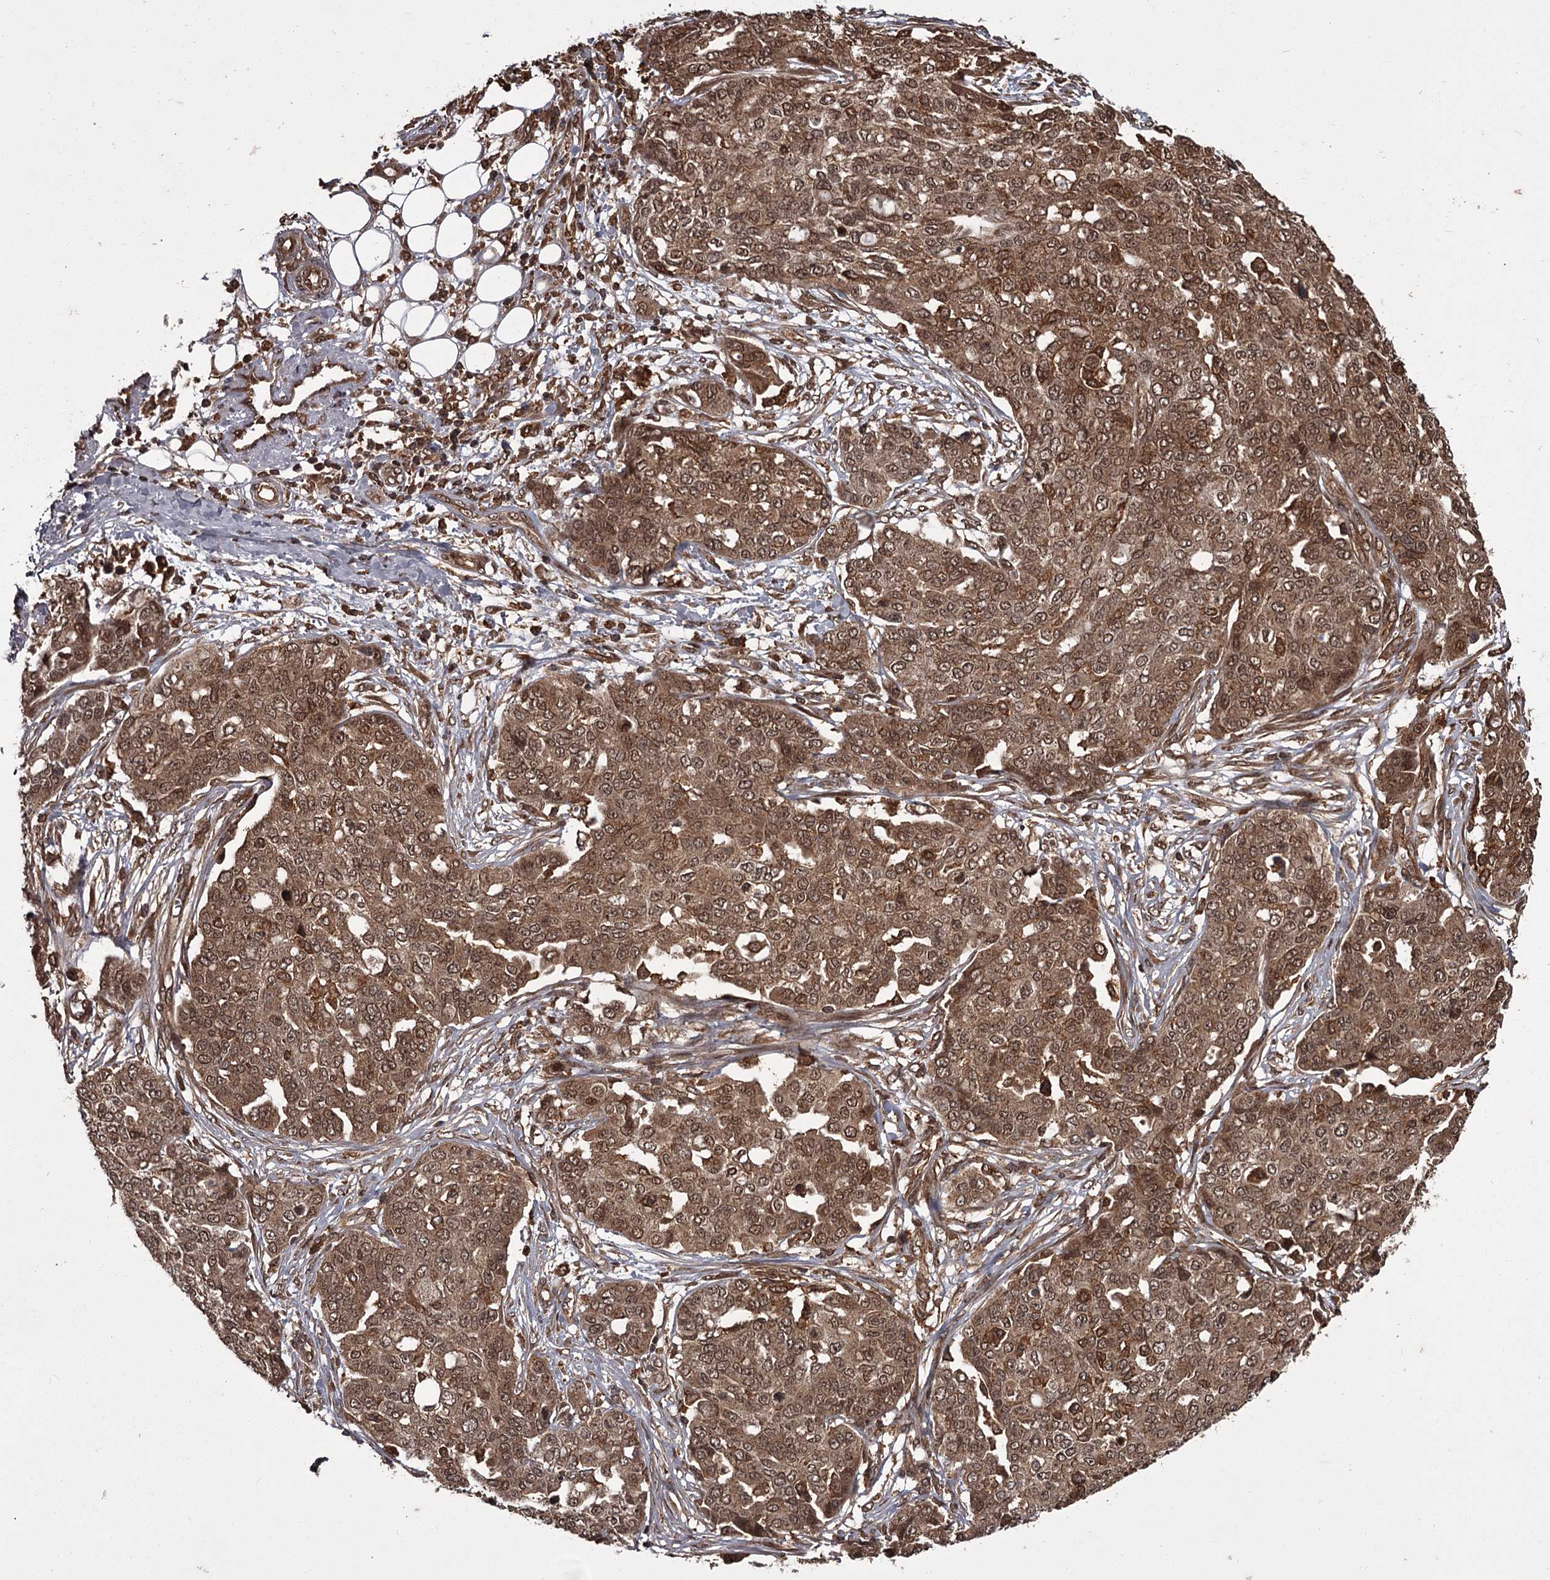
{"staining": {"intensity": "moderate", "quantity": ">75%", "location": "cytoplasmic/membranous,nuclear"}, "tissue": "ovarian cancer", "cell_type": "Tumor cells", "image_type": "cancer", "snomed": [{"axis": "morphology", "description": "Cystadenocarcinoma, serous, NOS"}, {"axis": "topography", "description": "Soft tissue"}, {"axis": "topography", "description": "Ovary"}], "caption": "Tumor cells reveal moderate cytoplasmic/membranous and nuclear staining in approximately >75% of cells in ovarian serous cystadenocarcinoma.", "gene": "TBC1D23", "patient": {"sex": "female", "age": 57}}